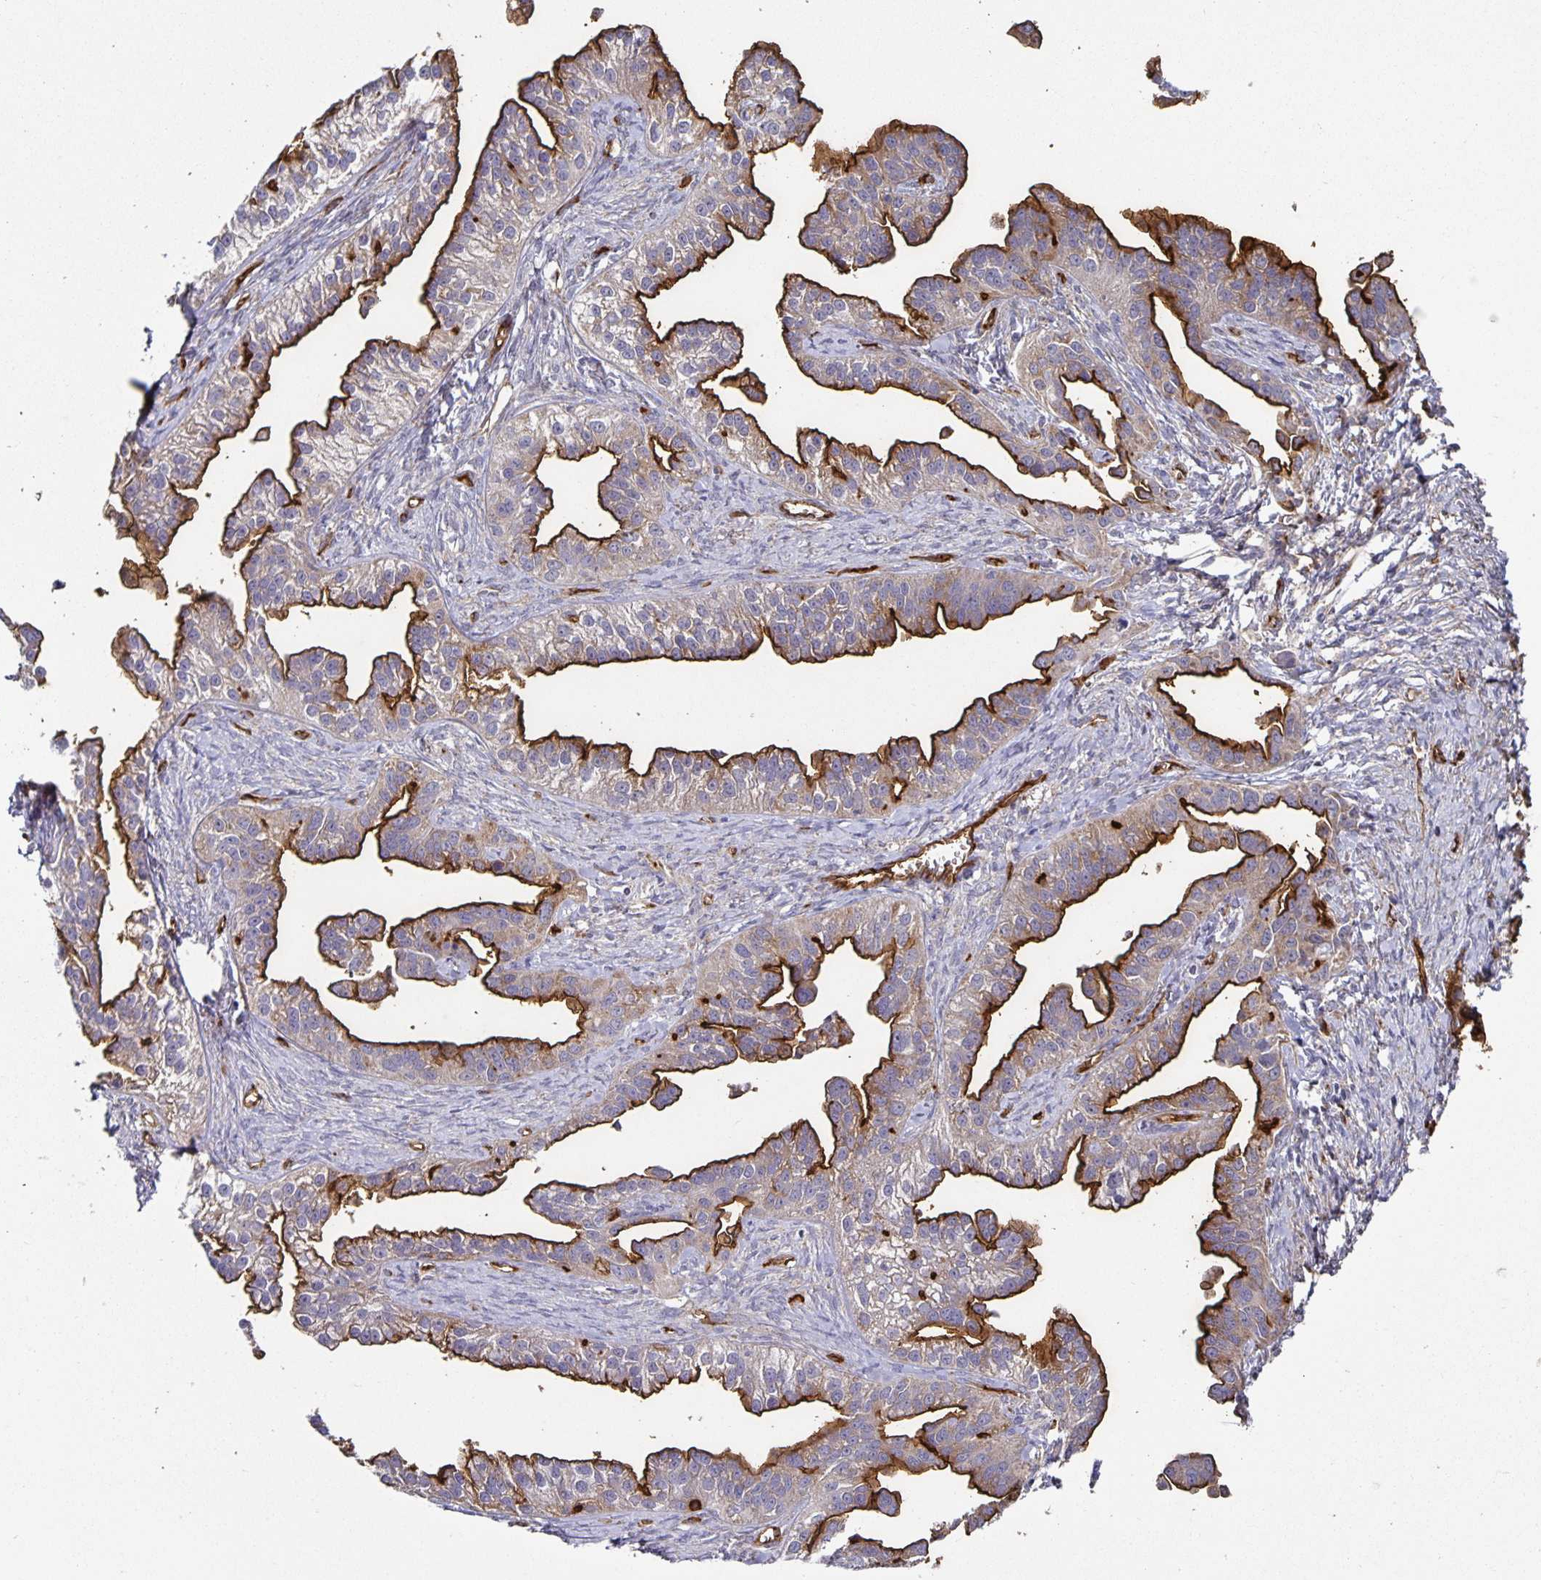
{"staining": {"intensity": "strong", "quantity": "25%-75%", "location": "cytoplasmic/membranous"}, "tissue": "ovarian cancer", "cell_type": "Tumor cells", "image_type": "cancer", "snomed": [{"axis": "morphology", "description": "Cystadenocarcinoma, serous, NOS"}, {"axis": "topography", "description": "Ovary"}], "caption": "Protein analysis of ovarian cancer (serous cystadenocarcinoma) tissue displays strong cytoplasmic/membranous staining in about 25%-75% of tumor cells. The protein of interest is stained brown, and the nuclei are stained in blue (DAB (3,3'-diaminobenzidine) IHC with brightfield microscopy, high magnification).", "gene": "PODXL", "patient": {"sex": "female", "age": 75}}